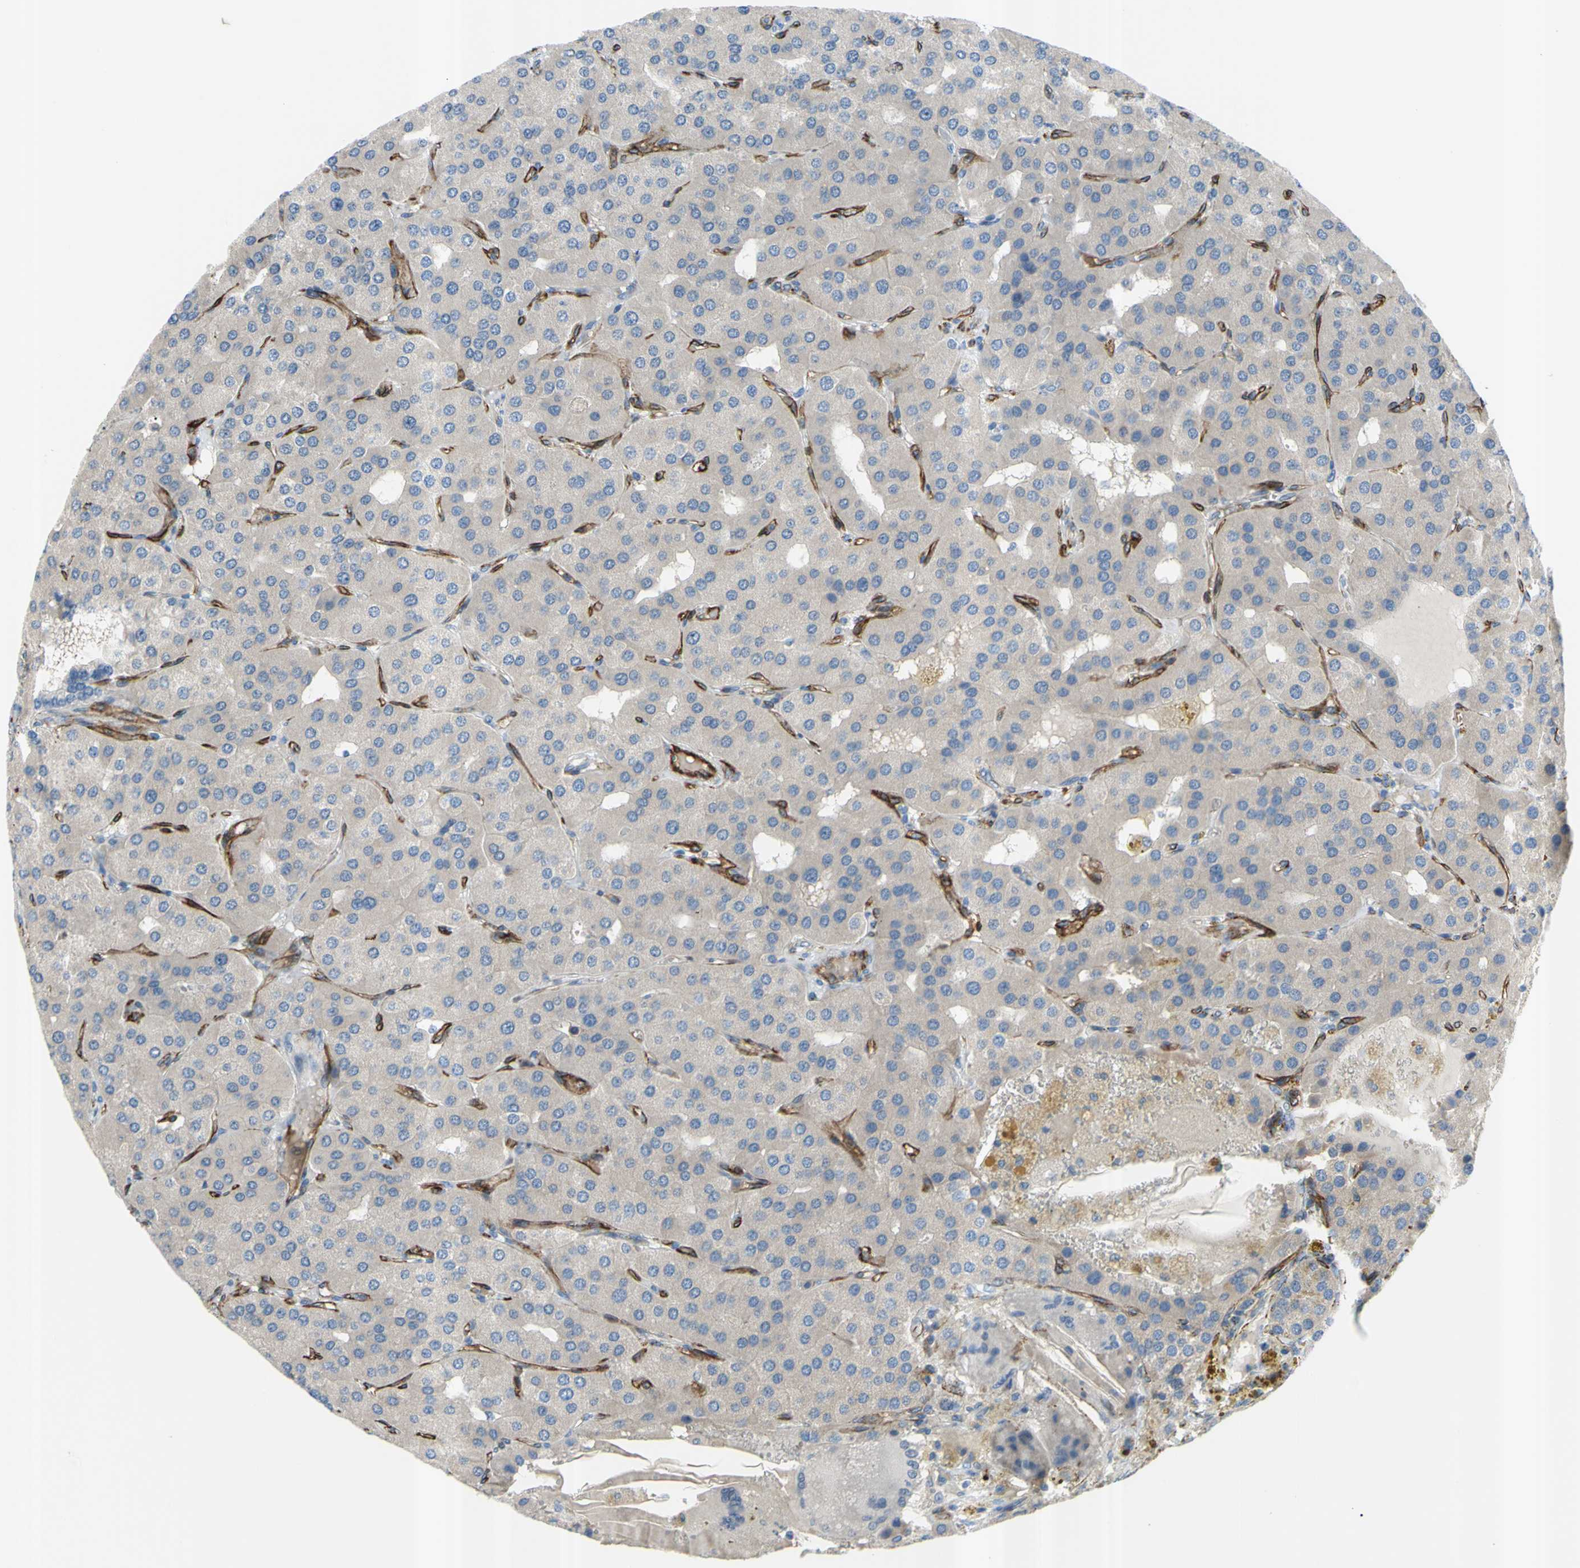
{"staining": {"intensity": "weak", "quantity": ">75%", "location": "cytoplasmic/membranous"}, "tissue": "parathyroid gland", "cell_type": "Glandular cells", "image_type": "normal", "snomed": [{"axis": "morphology", "description": "Normal tissue, NOS"}, {"axis": "morphology", "description": "Adenoma, NOS"}, {"axis": "topography", "description": "Parathyroid gland"}], "caption": "Protein analysis of unremarkable parathyroid gland displays weak cytoplasmic/membranous staining in about >75% of glandular cells.", "gene": "PRRG2", "patient": {"sex": "female", "age": 86}}